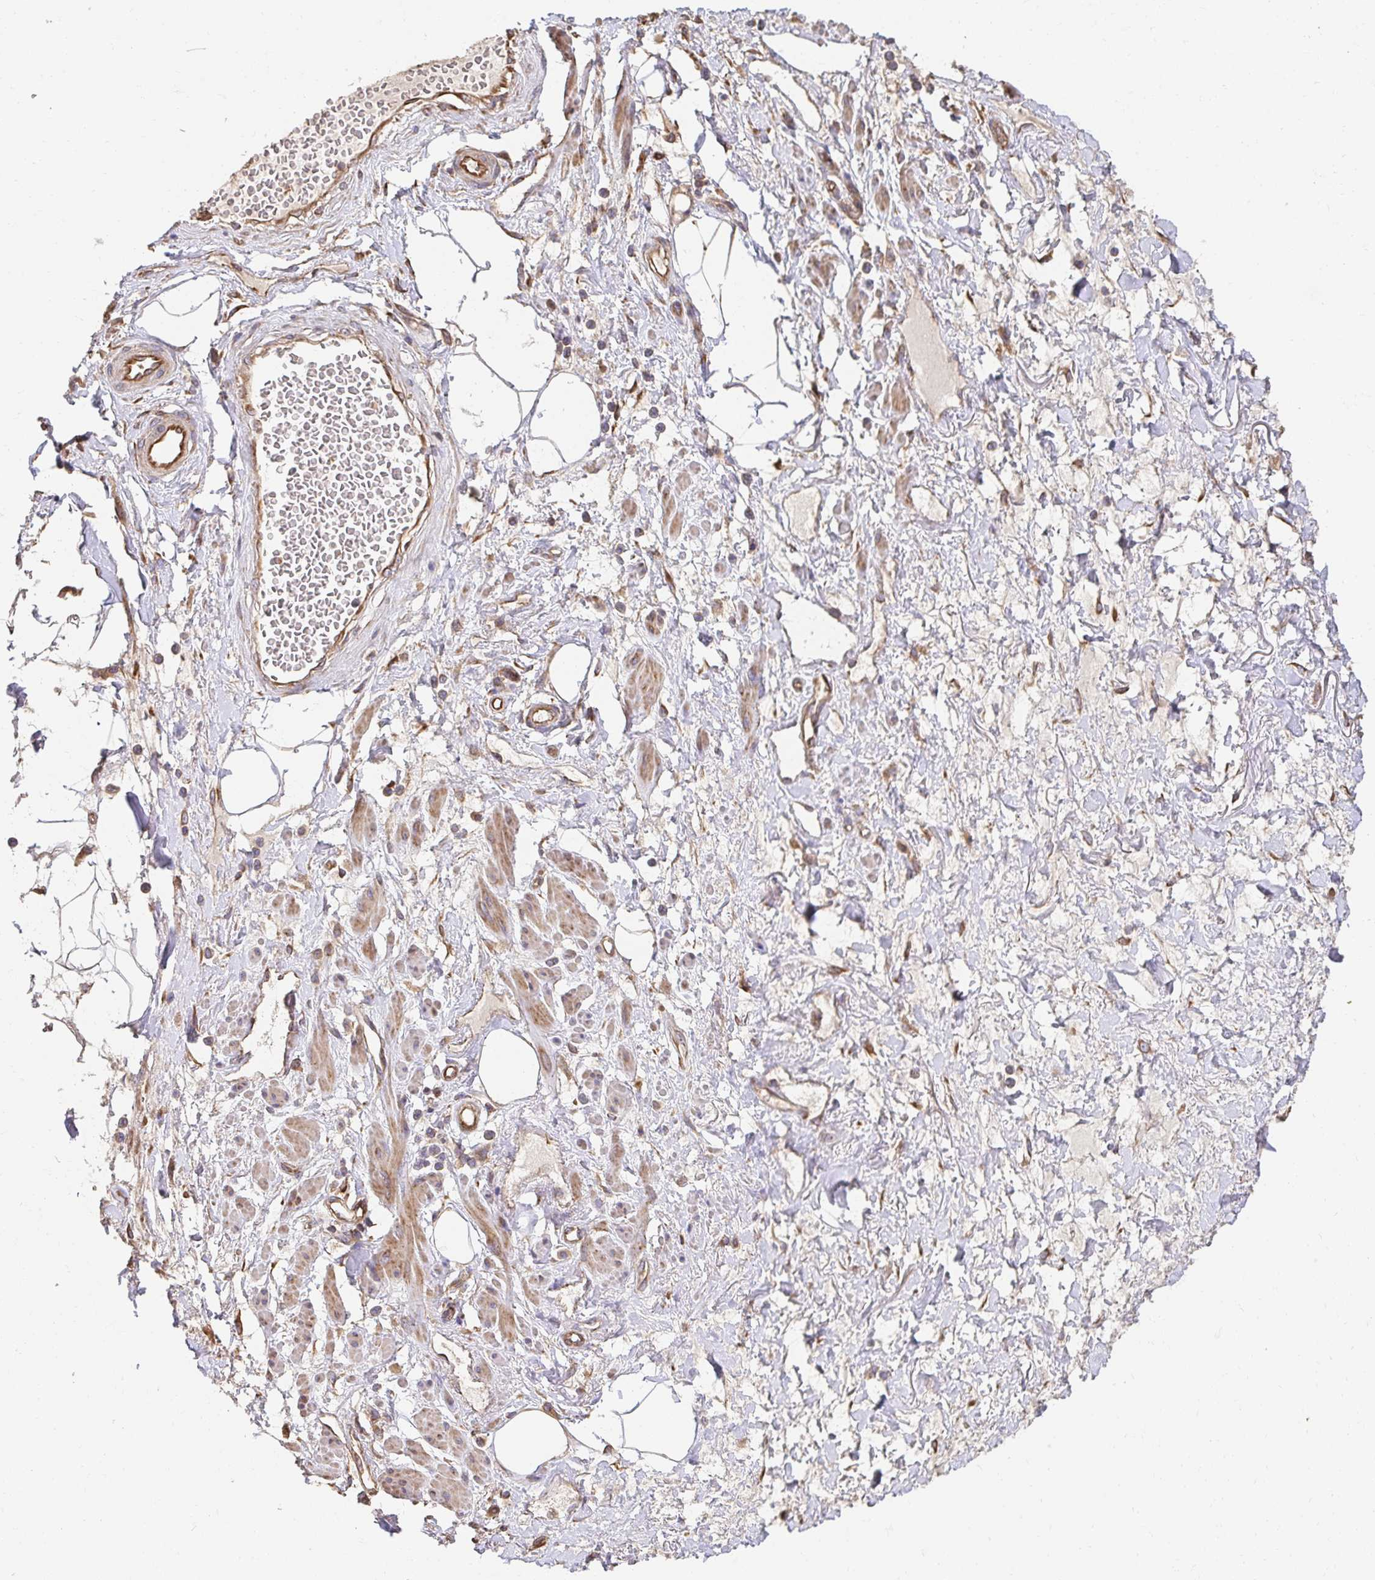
{"staining": {"intensity": "weak", "quantity": "<25%", "location": "cytoplasmic/membranous"}, "tissue": "adipose tissue", "cell_type": "Adipocytes", "image_type": "normal", "snomed": [{"axis": "morphology", "description": "Normal tissue, NOS"}, {"axis": "topography", "description": "Vagina"}, {"axis": "topography", "description": "Peripheral nerve tissue"}], "caption": "An immunohistochemistry photomicrograph of benign adipose tissue is shown. There is no staining in adipocytes of adipose tissue.", "gene": "APBB1", "patient": {"sex": "female", "age": 71}}